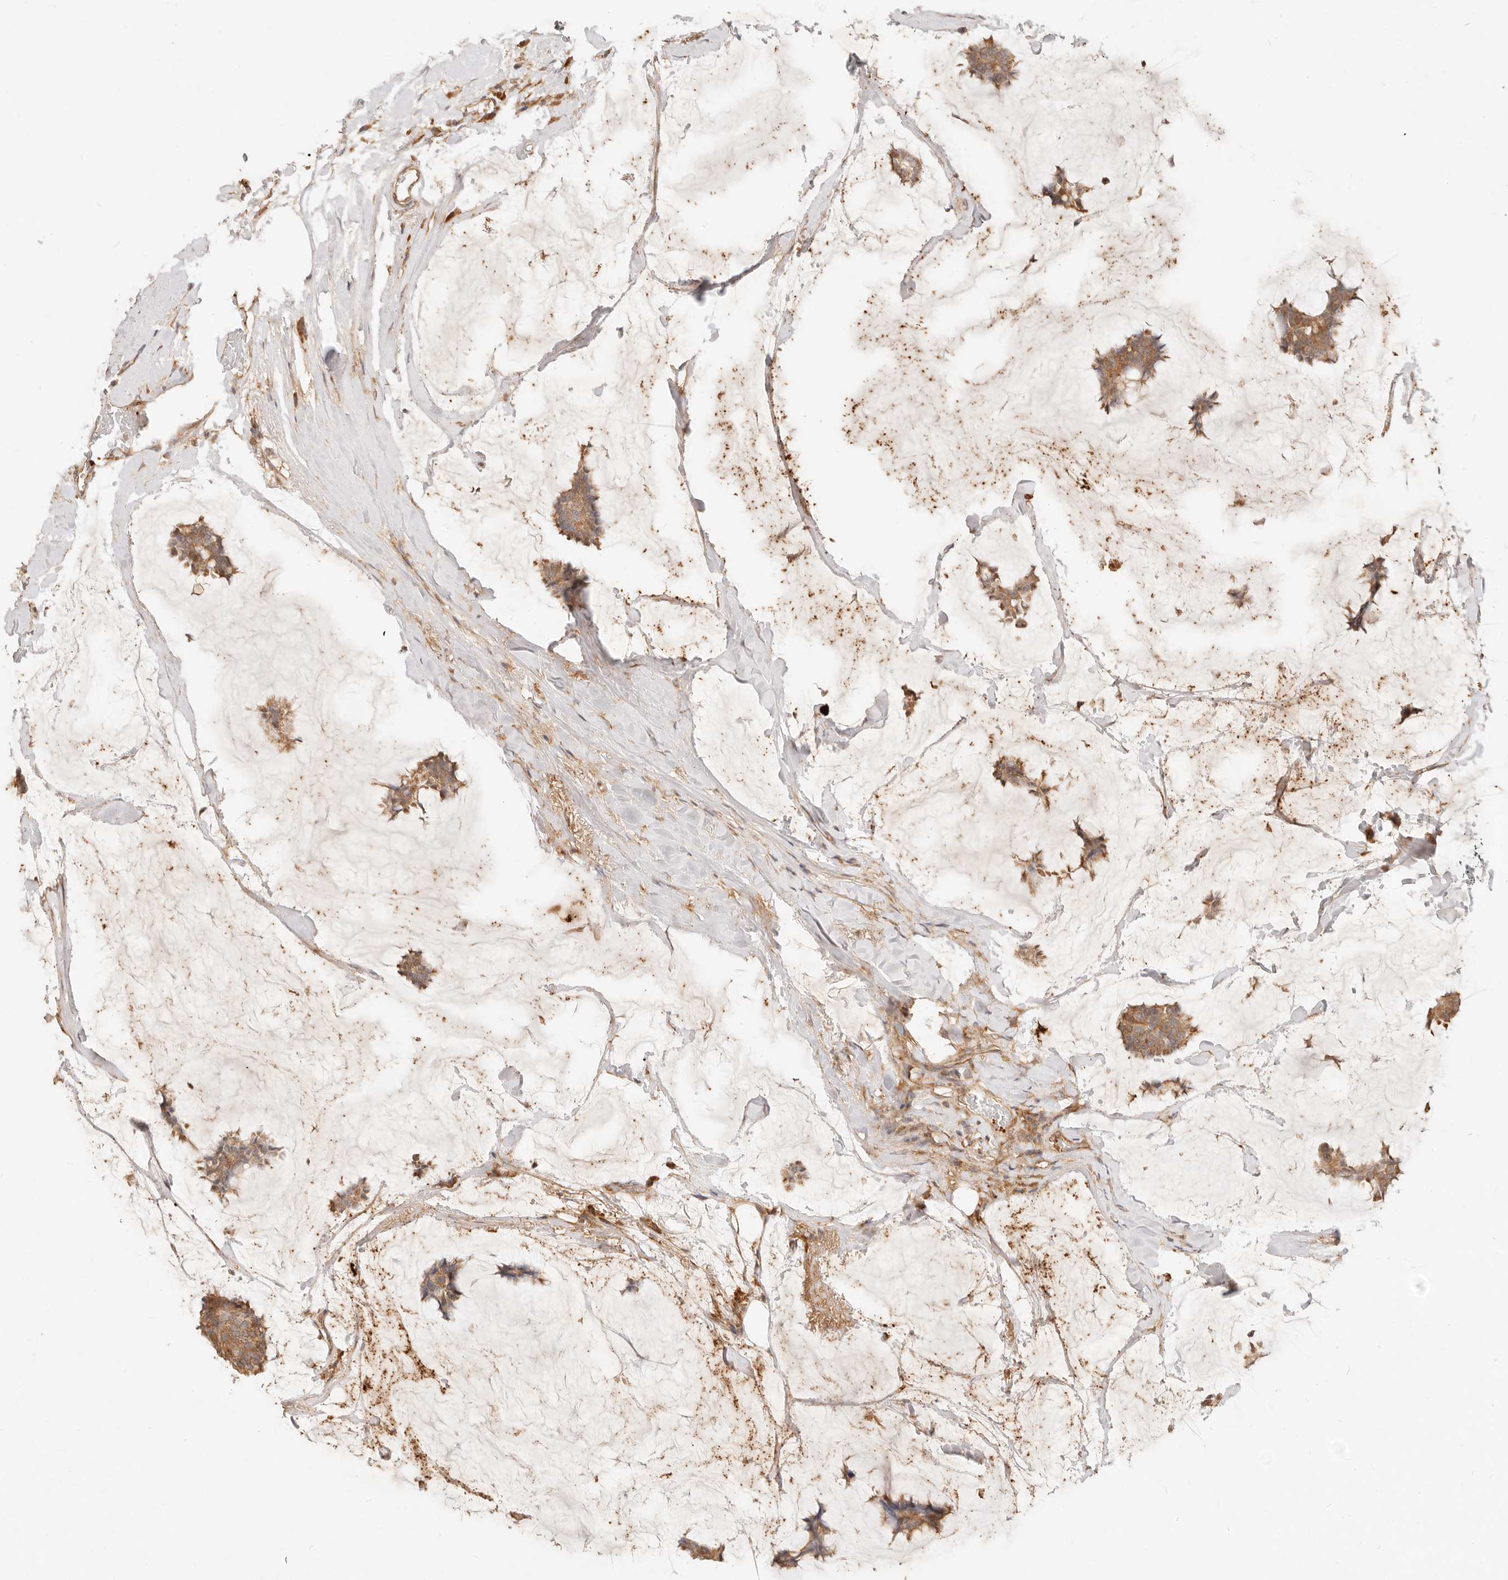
{"staining": {"intensity": "moderate", "quantity": ">75%", "location": "cytoplasmic/membranous"}, "tissue": "breast cancer", "cell_type": "Tumor cells", "image_type": "cancer", "snomed": [{"axis": "morphology", "description": "Duct carcinoma"}, {"axis": "topography", "description": "Breast"}], "caption": "Protein staining of infiltrating ductal carcinoma (breast) tissue reveals moderate cytoplasmic/membranous expression in approximately >75% of tumor cells. (Brightfield microscopy of DAB IHC at high magnification).", "gene": "UBXN10", "patient": {"sex": "female", "age": 93}}